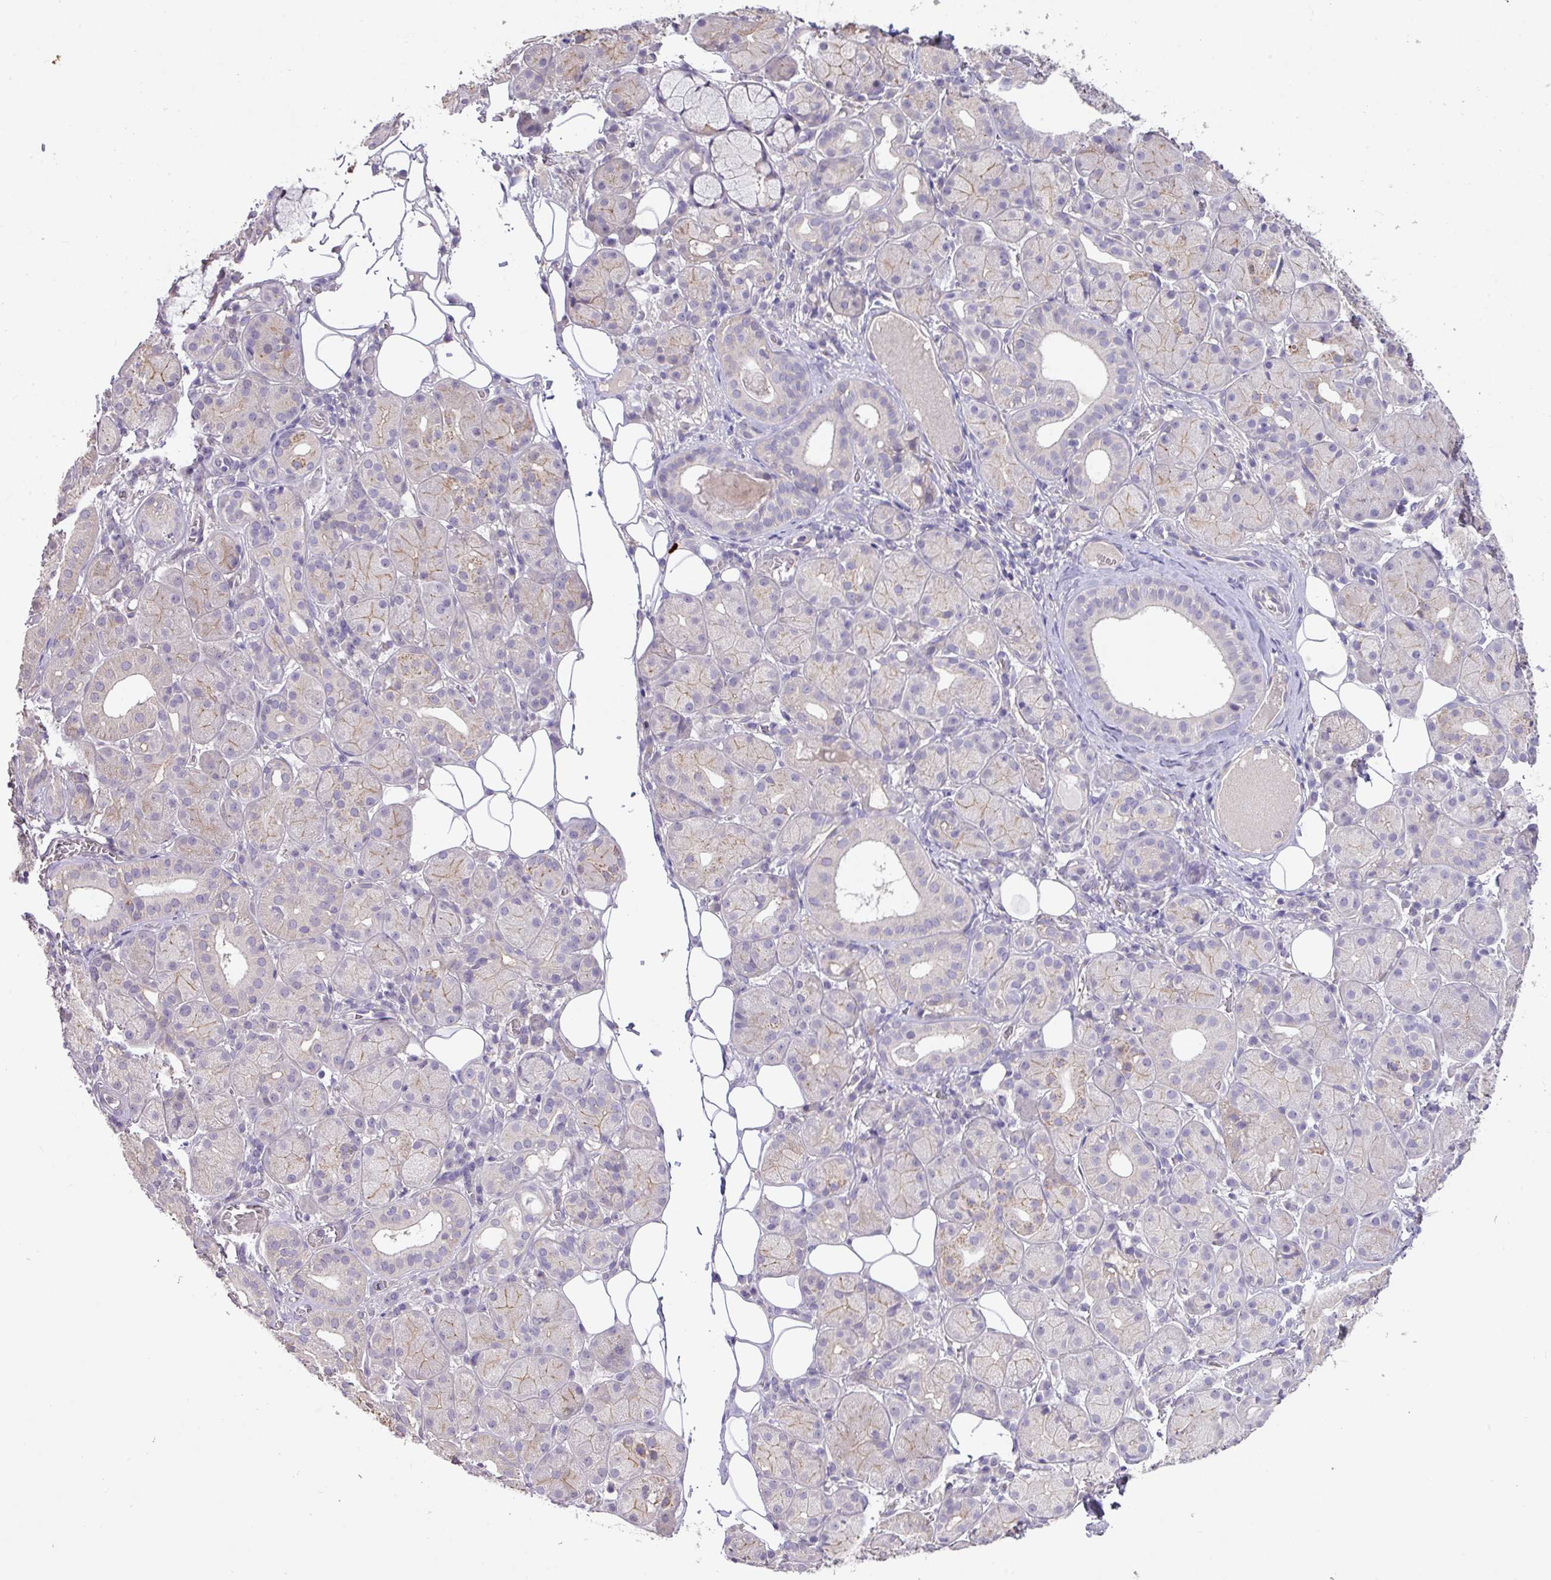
{"staining": {"intensity": "weak", "quantity": "25%-75%", "location": "cytoplasmic/membranous"}, "tissue": "salivary gland", "cell_type": "Glandular cells", "image_type": "normal", "snomed": [{"axis": "morphology", "description": "Squamous cell carcinoma, NOS"}, {"axis": "topography", "description": "Skin"}, {"axis": "topography", "description": "Head-Neck"}], "caption": "Approximately 25%-75% of glandular cells in unremarkable human salivary gland show weak cytoplasmic/membranous protein positivity as visualized by brown immunohistochemical staining.", "gene": "PRADC1", "patient": {"sex": "male", "age": 80}}